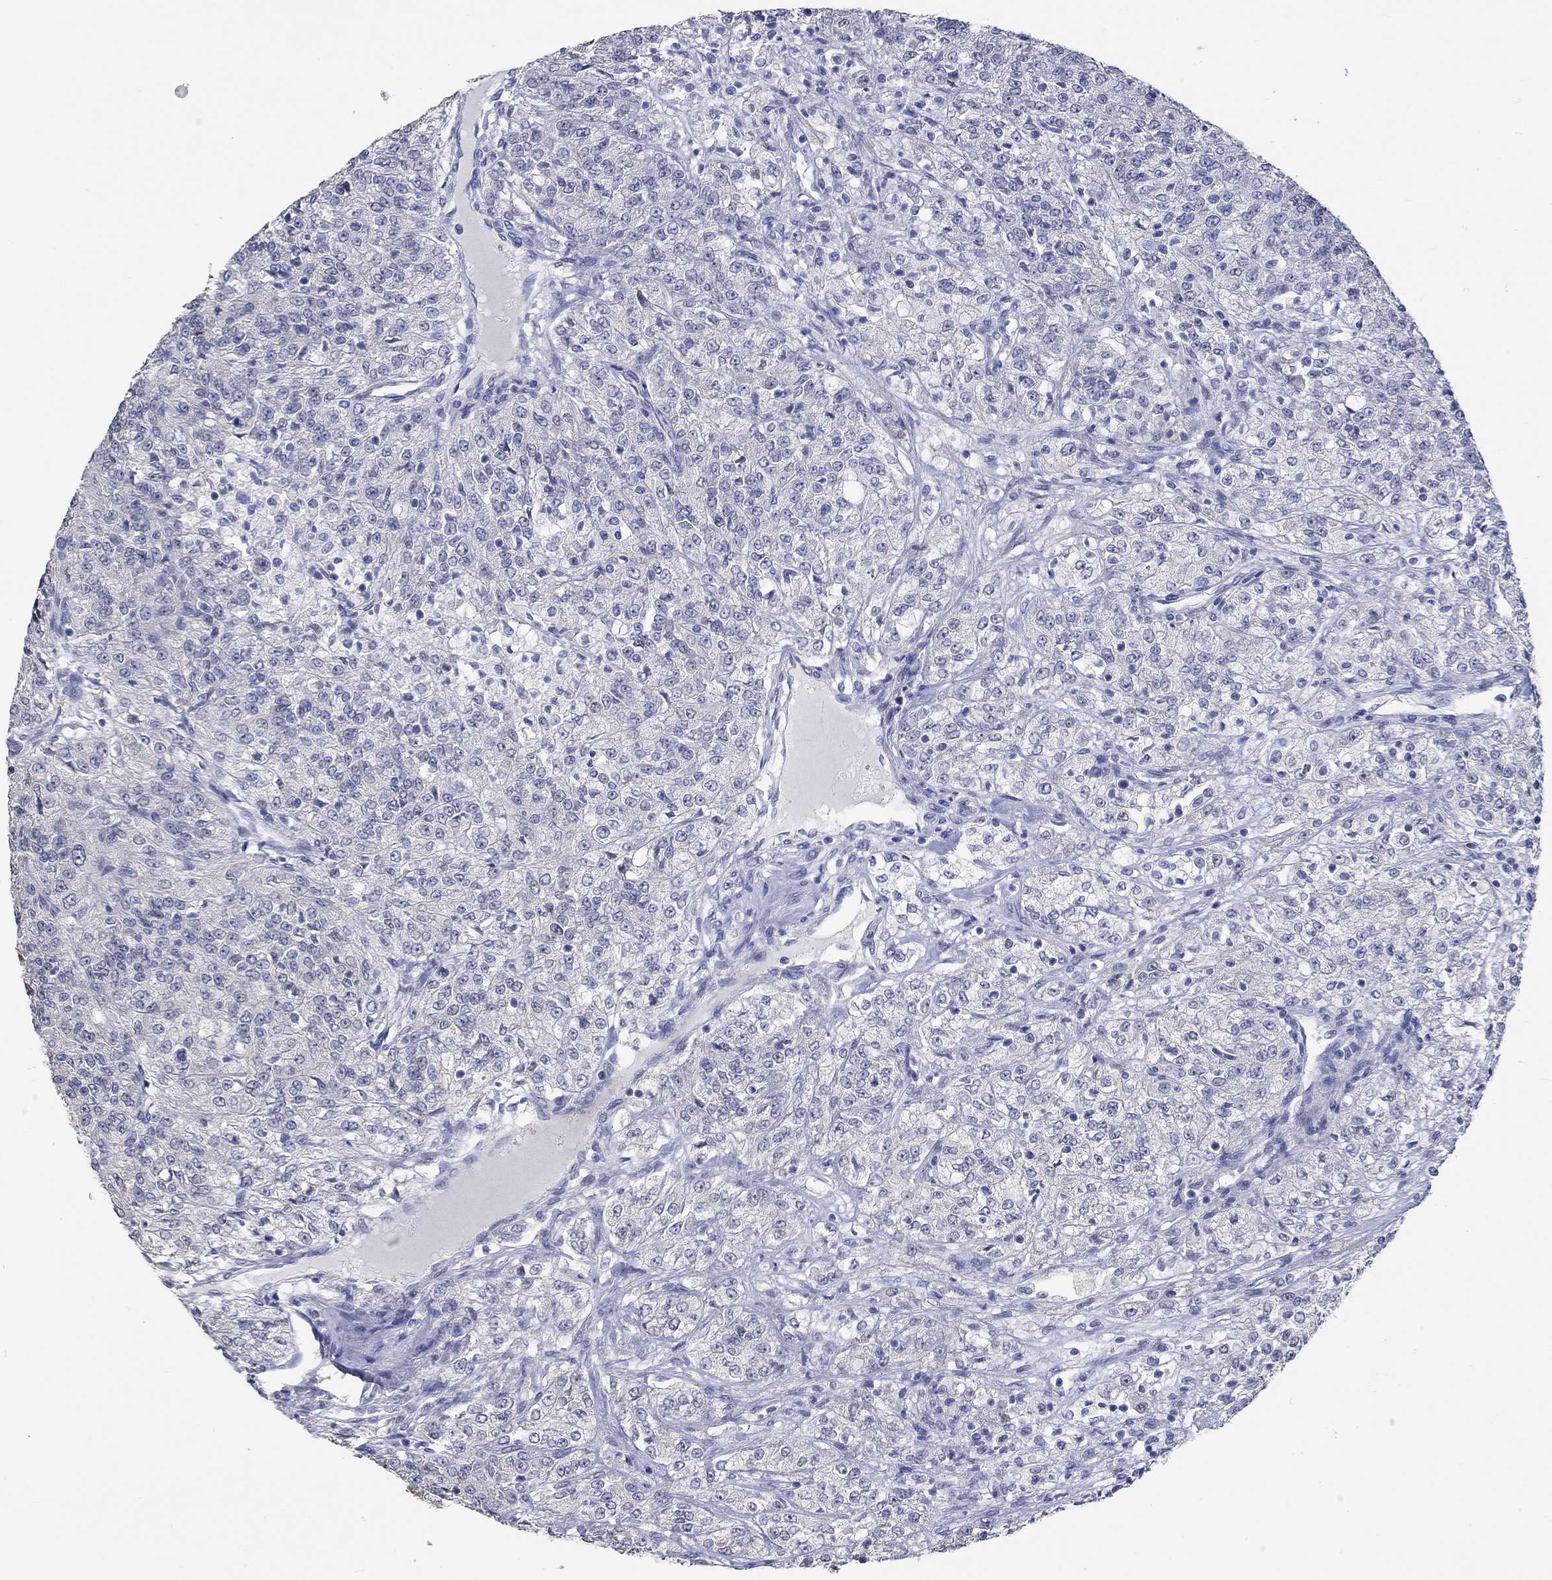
{"staining": {"intensity": "negative", "quantity": "none", "location": "none"}, "tissue": "renal cancer", "cell_type": "Tumor cells", "image_type": "cancer", "snomed": [{"axis": "morphology", "description": "Adenocarcinoma, NOS"}, {"axis": "topography", "description": "Kidney"}], "caption": "IHC of human renal cancer reveals no expression in tumor cells.", "gene": "PNMA5", "patient": {"sex": "female", "age": 63}}